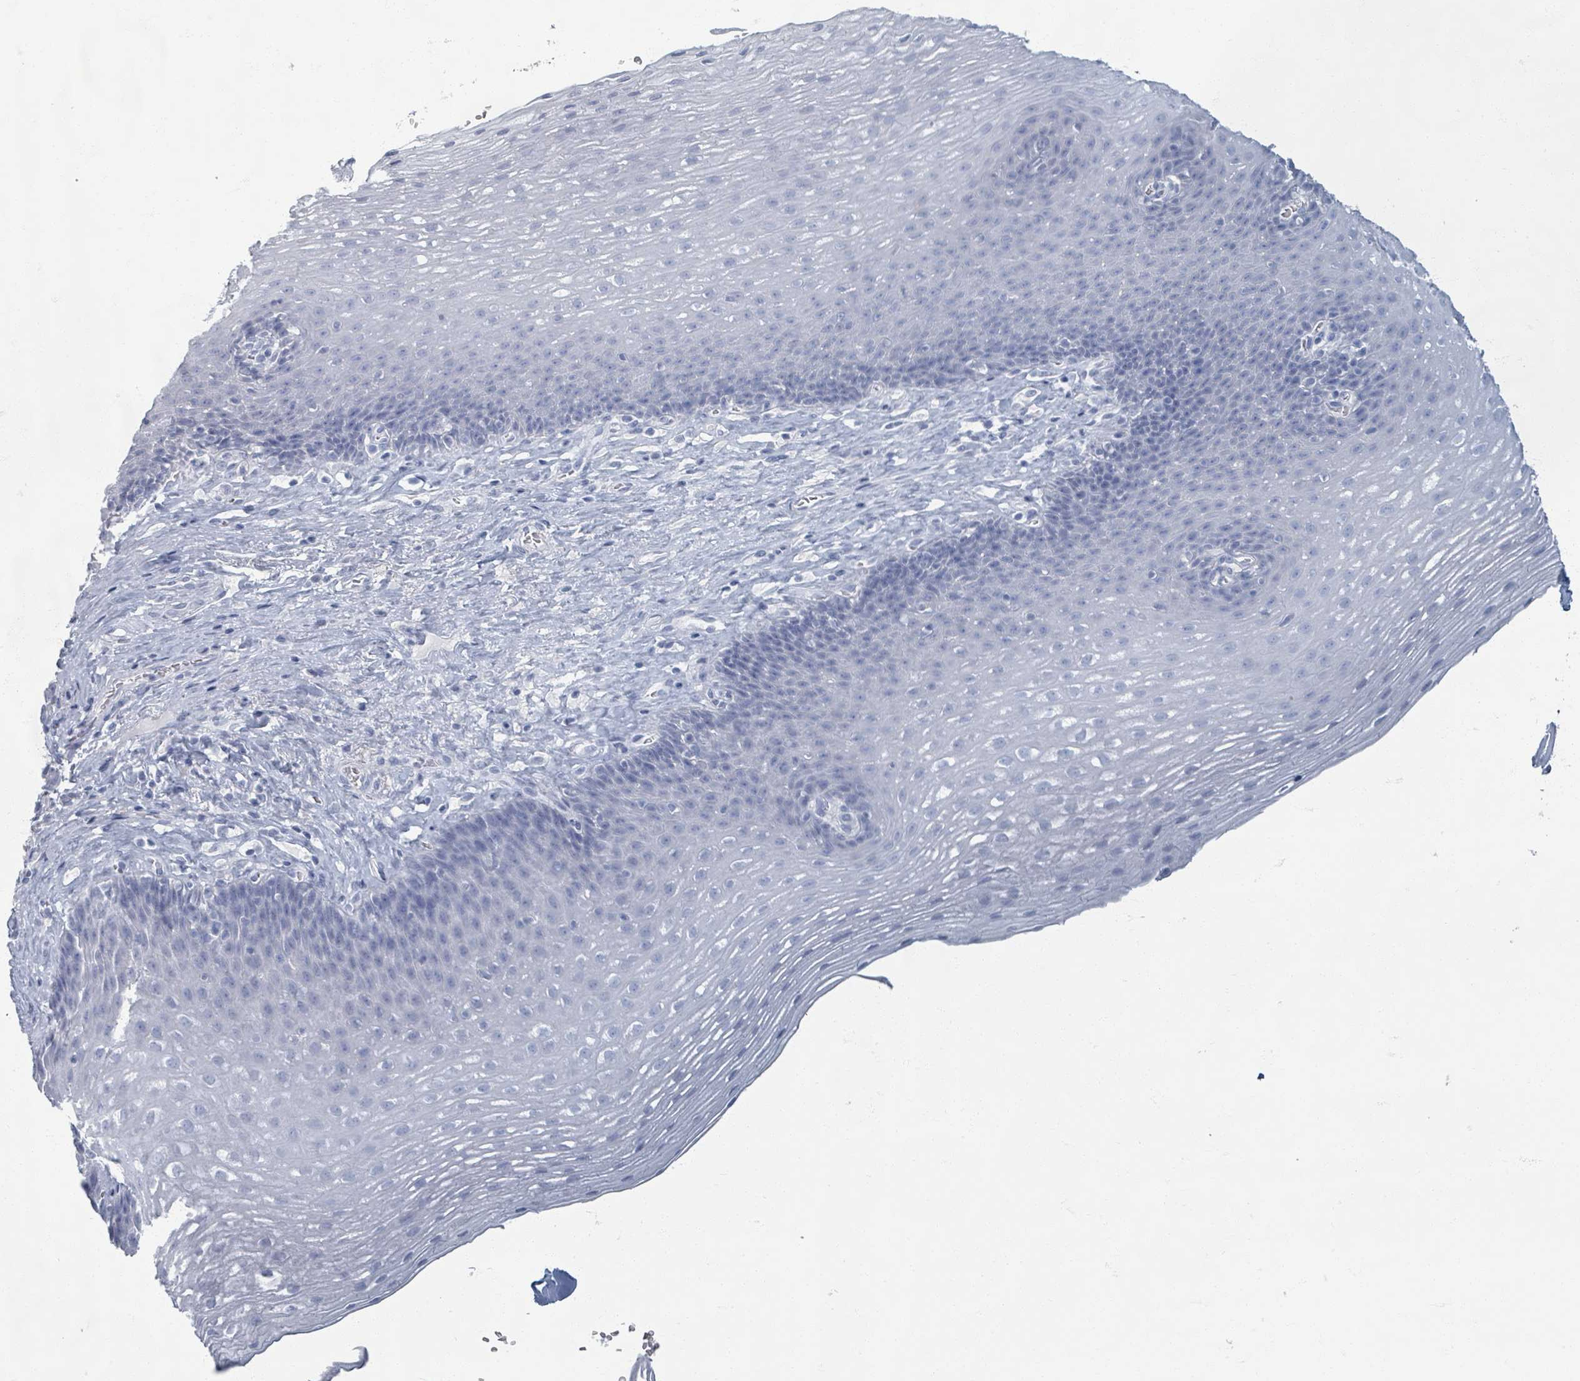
{"staining": {"intensity": "negative", "quantity": "none", "location": "none"}, "tissue": "esophagus", "cell_type": "Squamous epithelial cells", "image_type": "normal", "snomed": [{"axis": "morphology", "description": "Normal tissue, NOS"}, {"axis": "topography", "description": "Esophagus"}], "caption": "Squamous epithelial cells show no significant expression in normal esophagus.", "gene": "TAS2R1", "patient": {"sex": "female", "age": 66}}